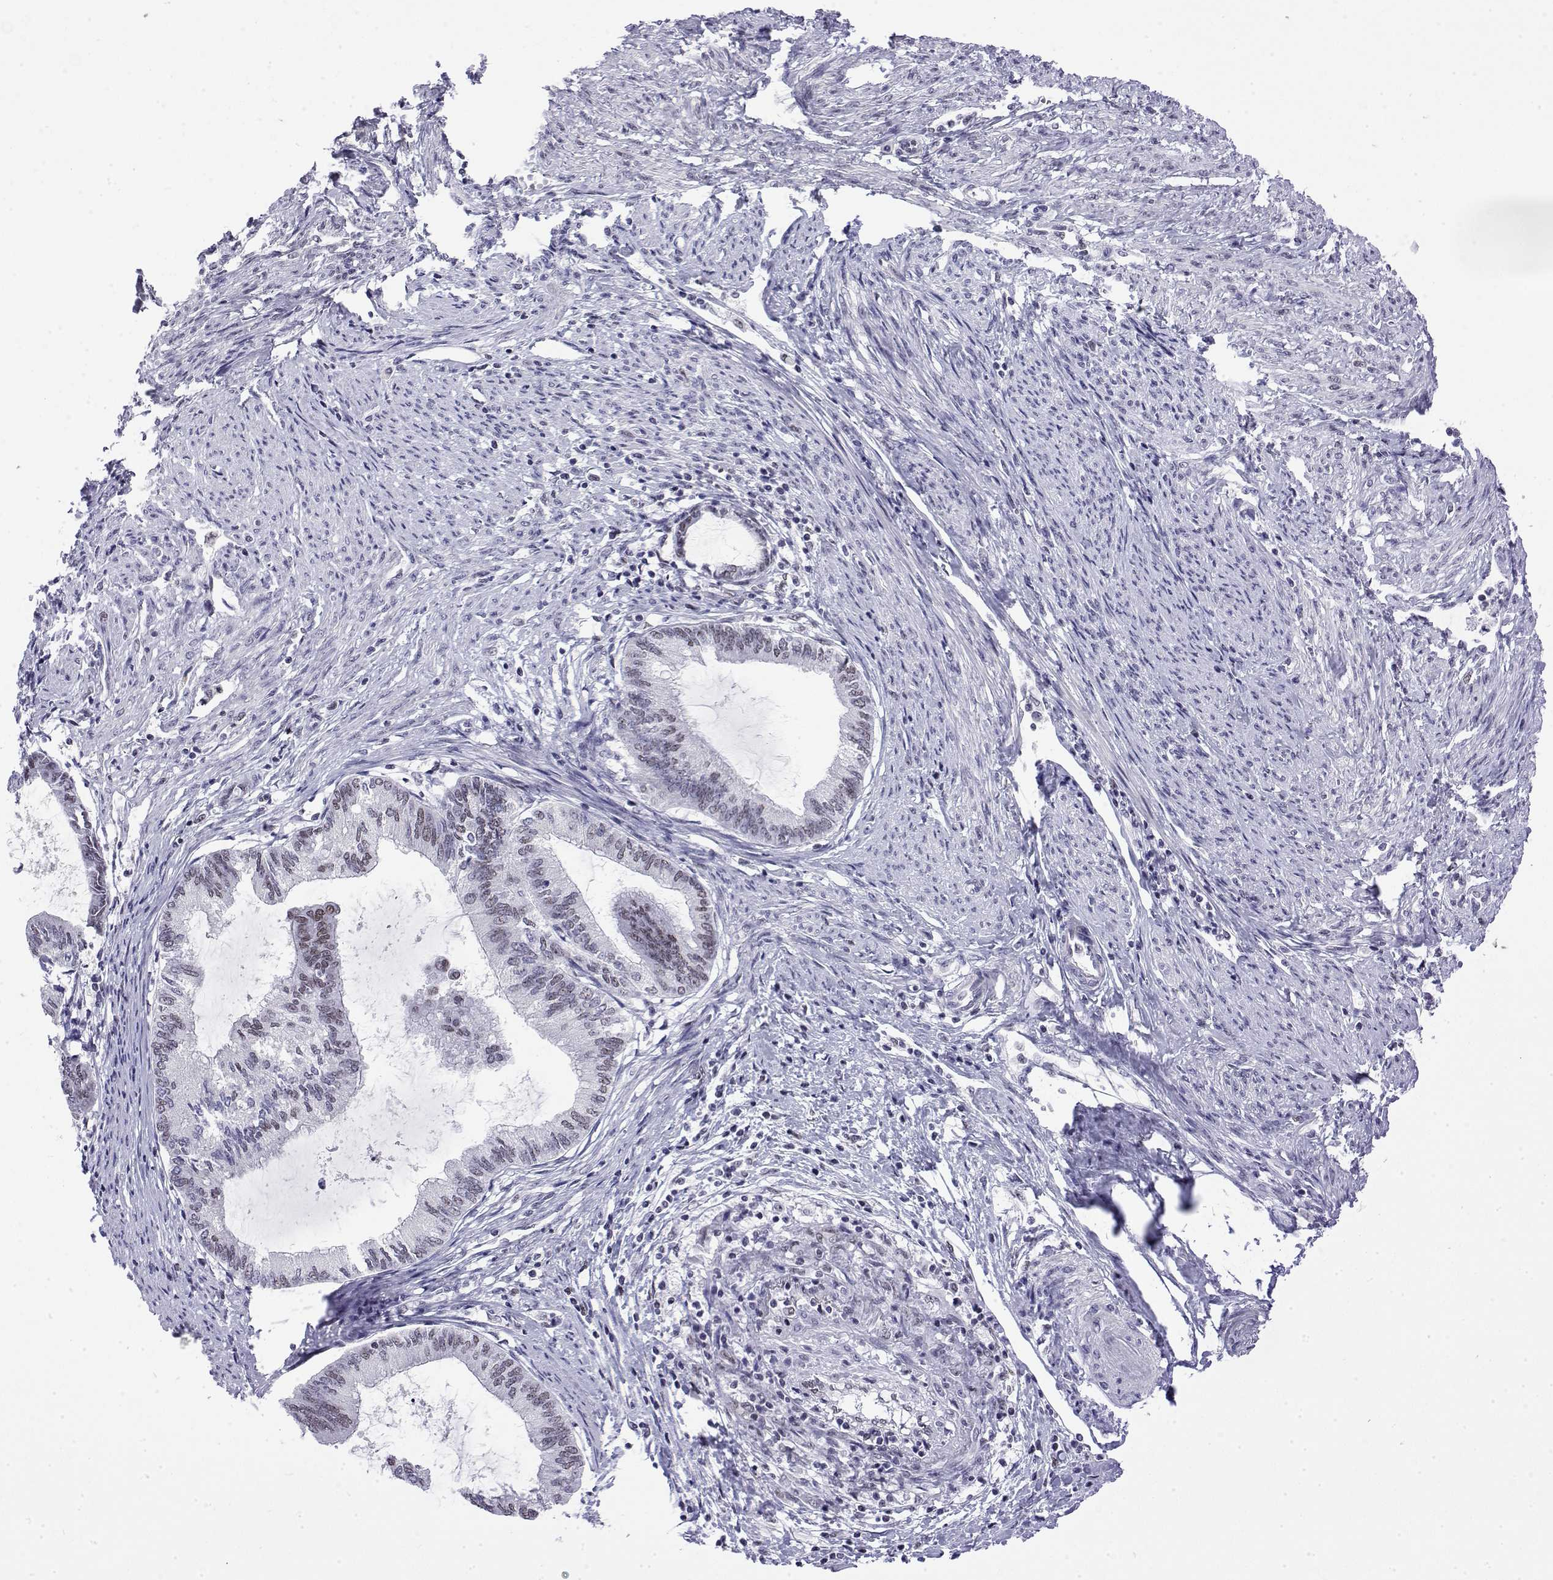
{"staining": {"intensity": "weak", "quantity": "<25%", "location": "nuclear"}, "tissue": "endometrial cancer", "cell_type": "Tumor cells", "image_type": "cancer", "snomed": [{"axis": "morphology", "description": "Adenocarcinoma, NOS"}, {"axis": "topography", "description": "Endometrium"}], "caption": "Immunohistochemical staining of endometrial adenocarcinoma shows no significant positivity in tumor cells.", "gene": "POLDIP3", "patient": {"sex": "female", "age": 86}}